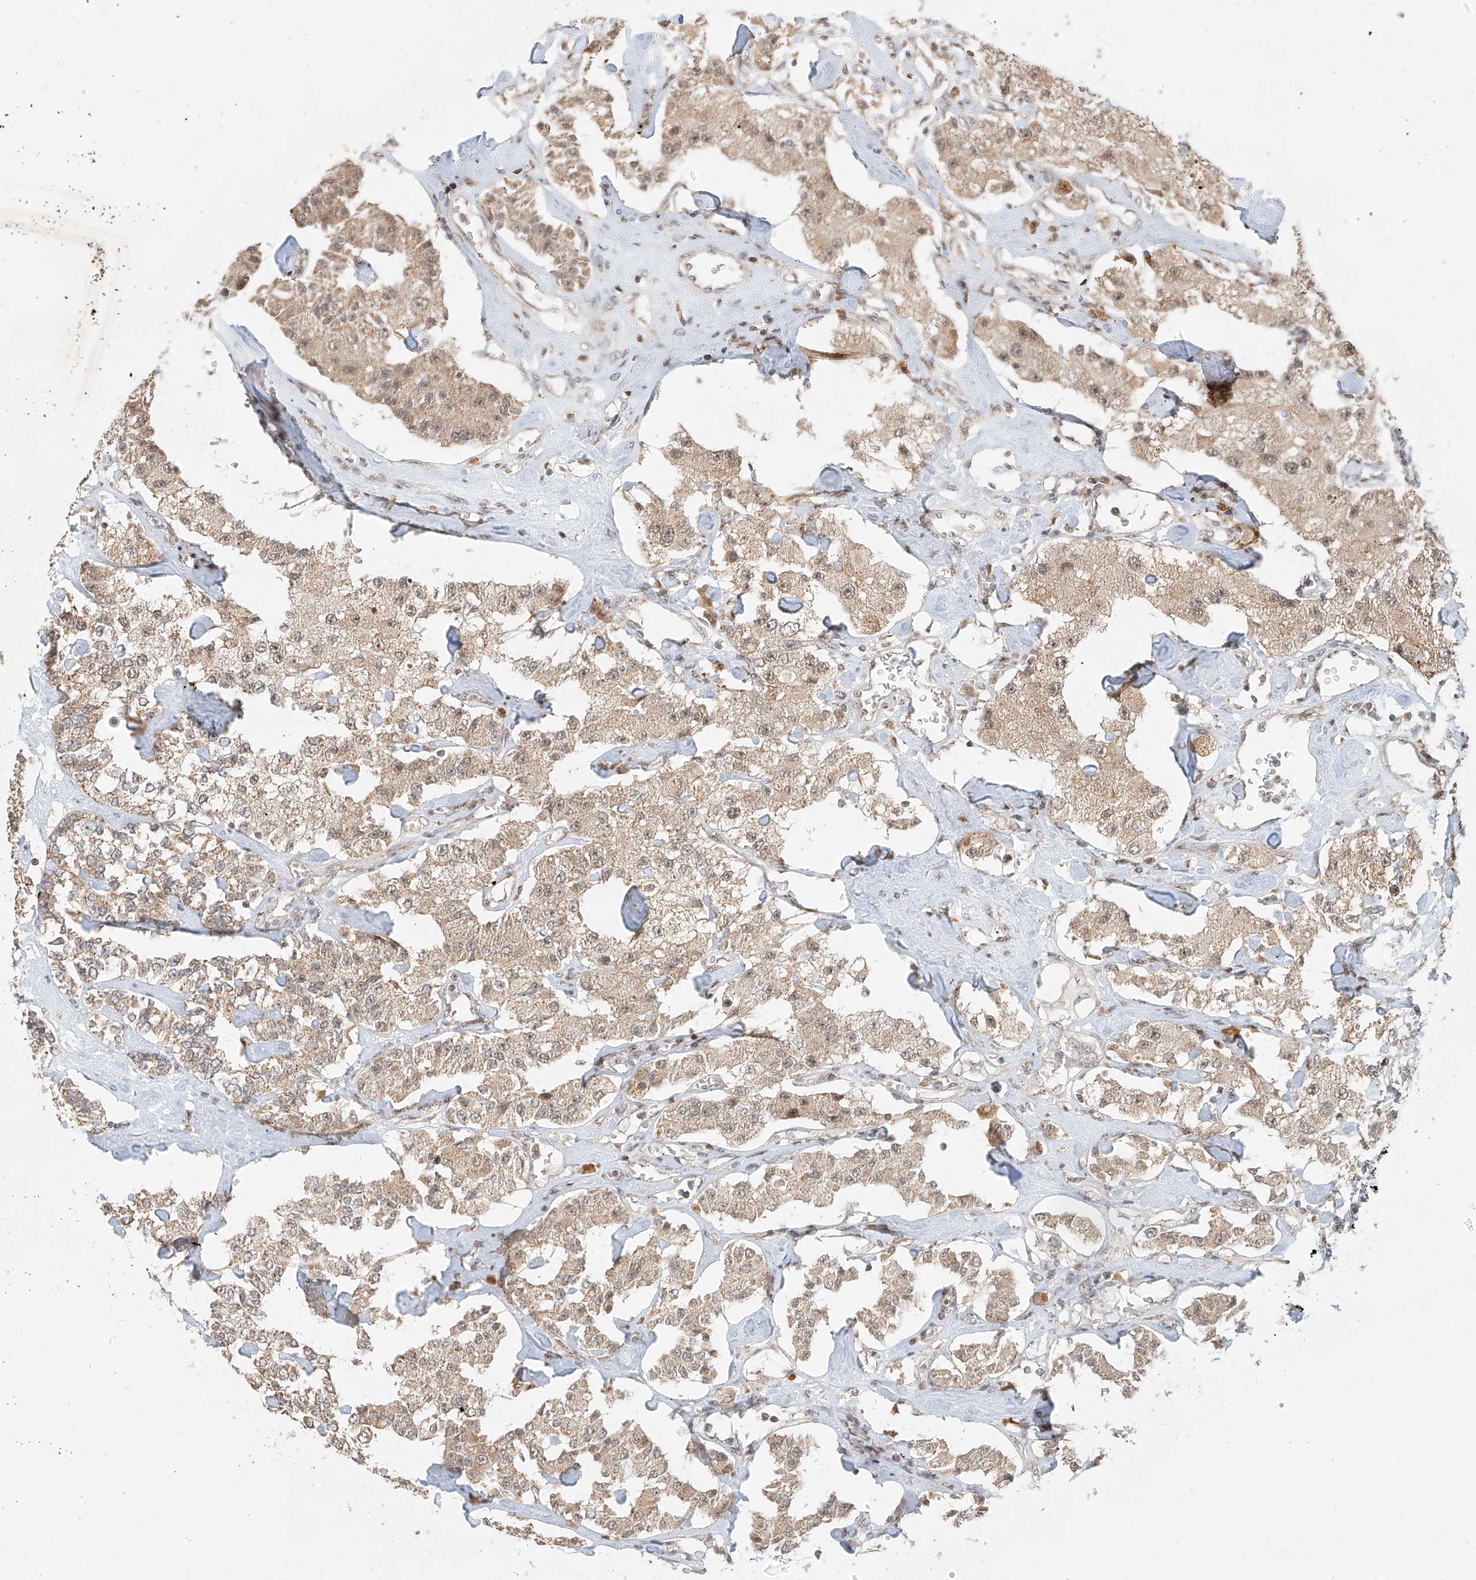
{"staining": {"intensity": "weak", "quantity": ">75%", "location": "cytoplasmic/membranous"}, "tissue": "carcinoid", "cell_type": "Tumor cells", "image_type": "cancer", "snomed": [{"axis": "morphology", "description": "Carcinoid, malignant, NOS"}, {"axis": "topography", "description": "Pancreas"}], "caption": "High-magnification brightfield microscopy of carcinoid stained with DAB (brown) and counterstained with hematoxylin (blue). tumor cells exhibit weak cytoplasmic/membranous expression is present in about>75% of cells.", "gene": "SYTL3", "patient": {"sex": "male", "age": 41}}